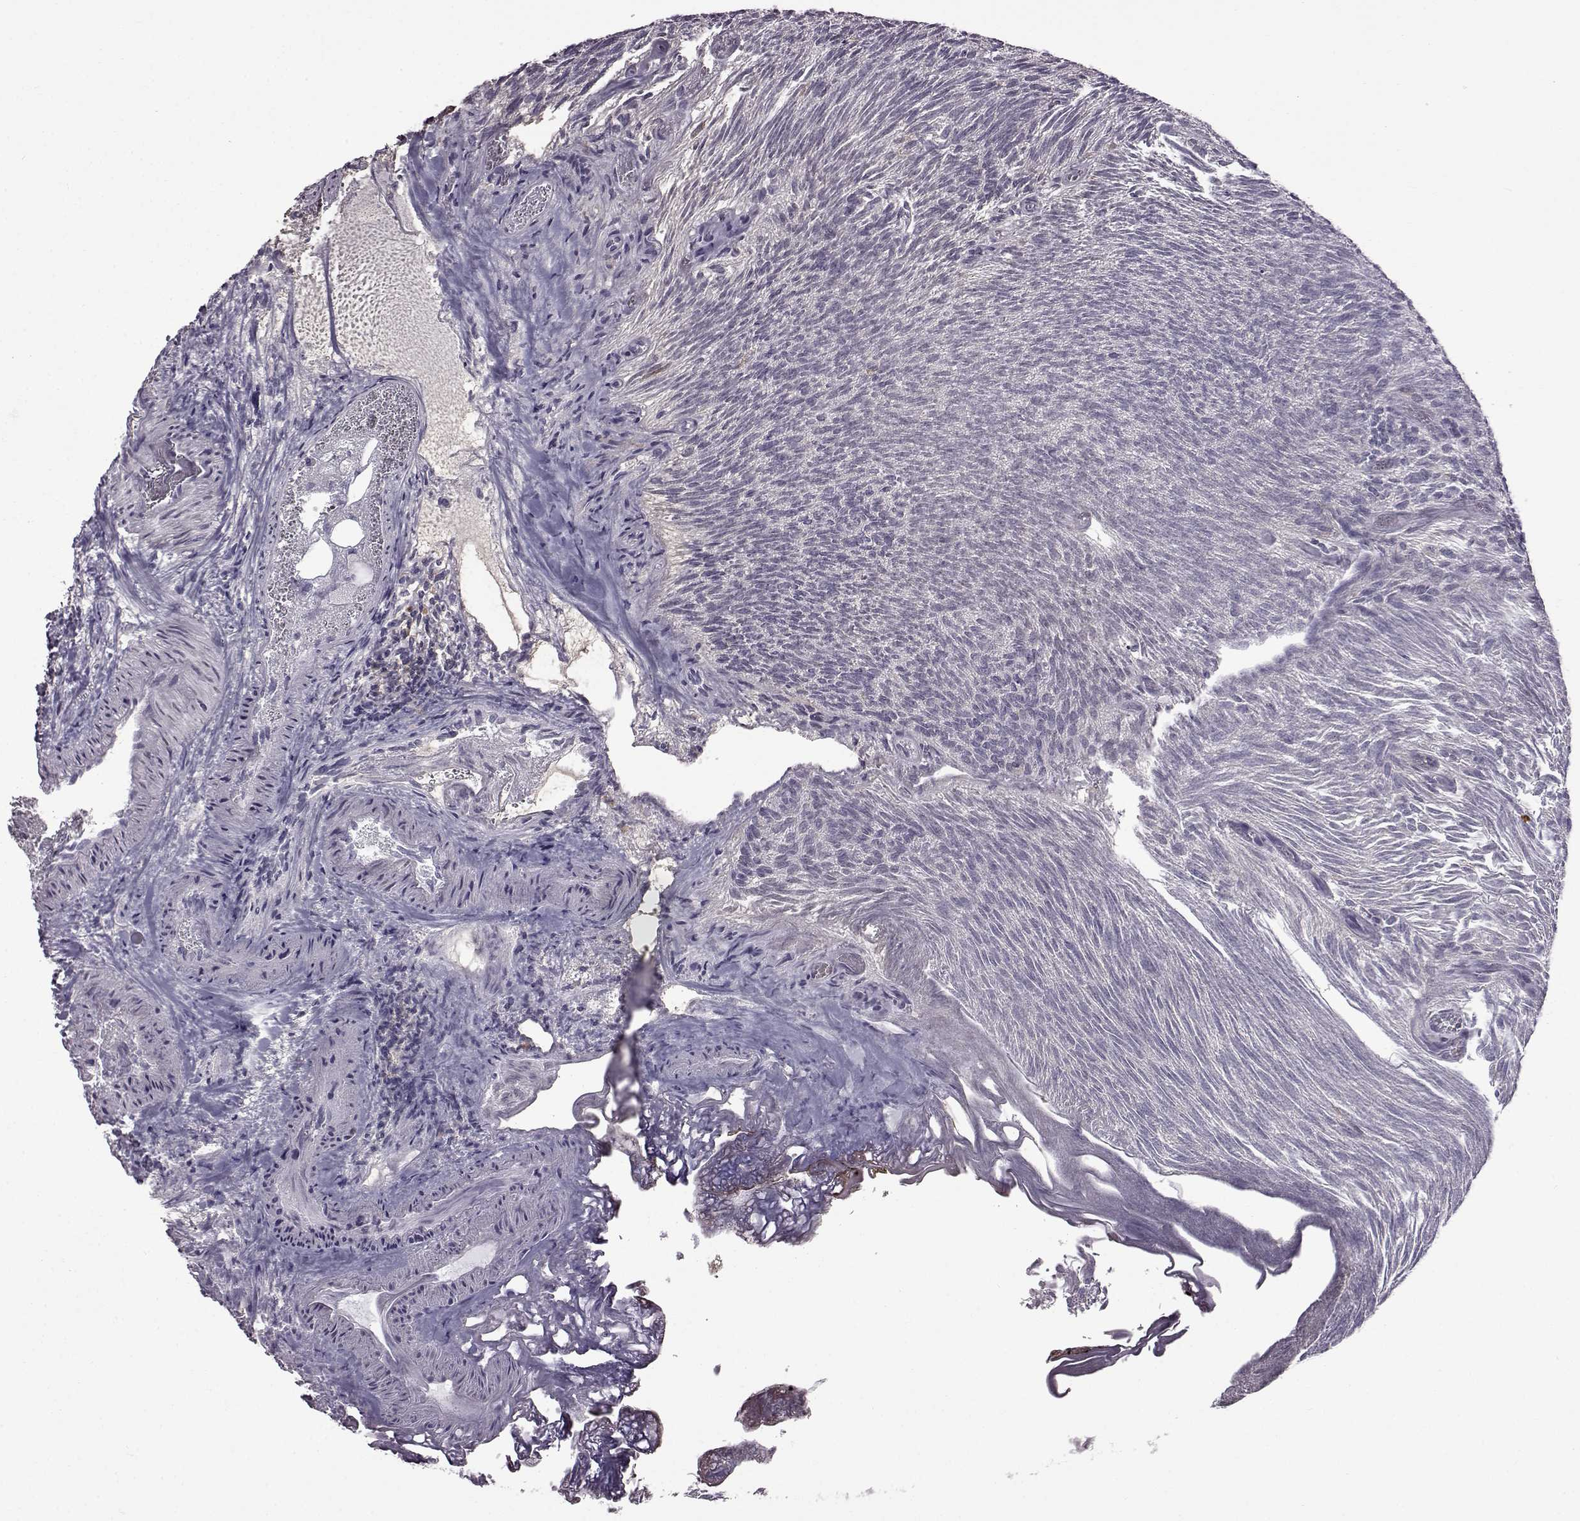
{"staining": {"intensity": "negative", "quantity": "none", "location": "none"}, "tissue": "urothelial cancer", "cell_type": "Tumor cells", "image_type": "cancer", "snomed": [{"axis": "morphology", "description": "Urothelial carcinoma, Low grade"}, {"axis": "topography", "description": "Urinary bladder"}], "caption": "A high-resolution micrograph shows IHC staining of urothelial carcinoma (low-grade), which demonstrates no significant expression in tumor cells.", "gene": "SLC28A2", "patient": {"sex": "male", "age": 77}}